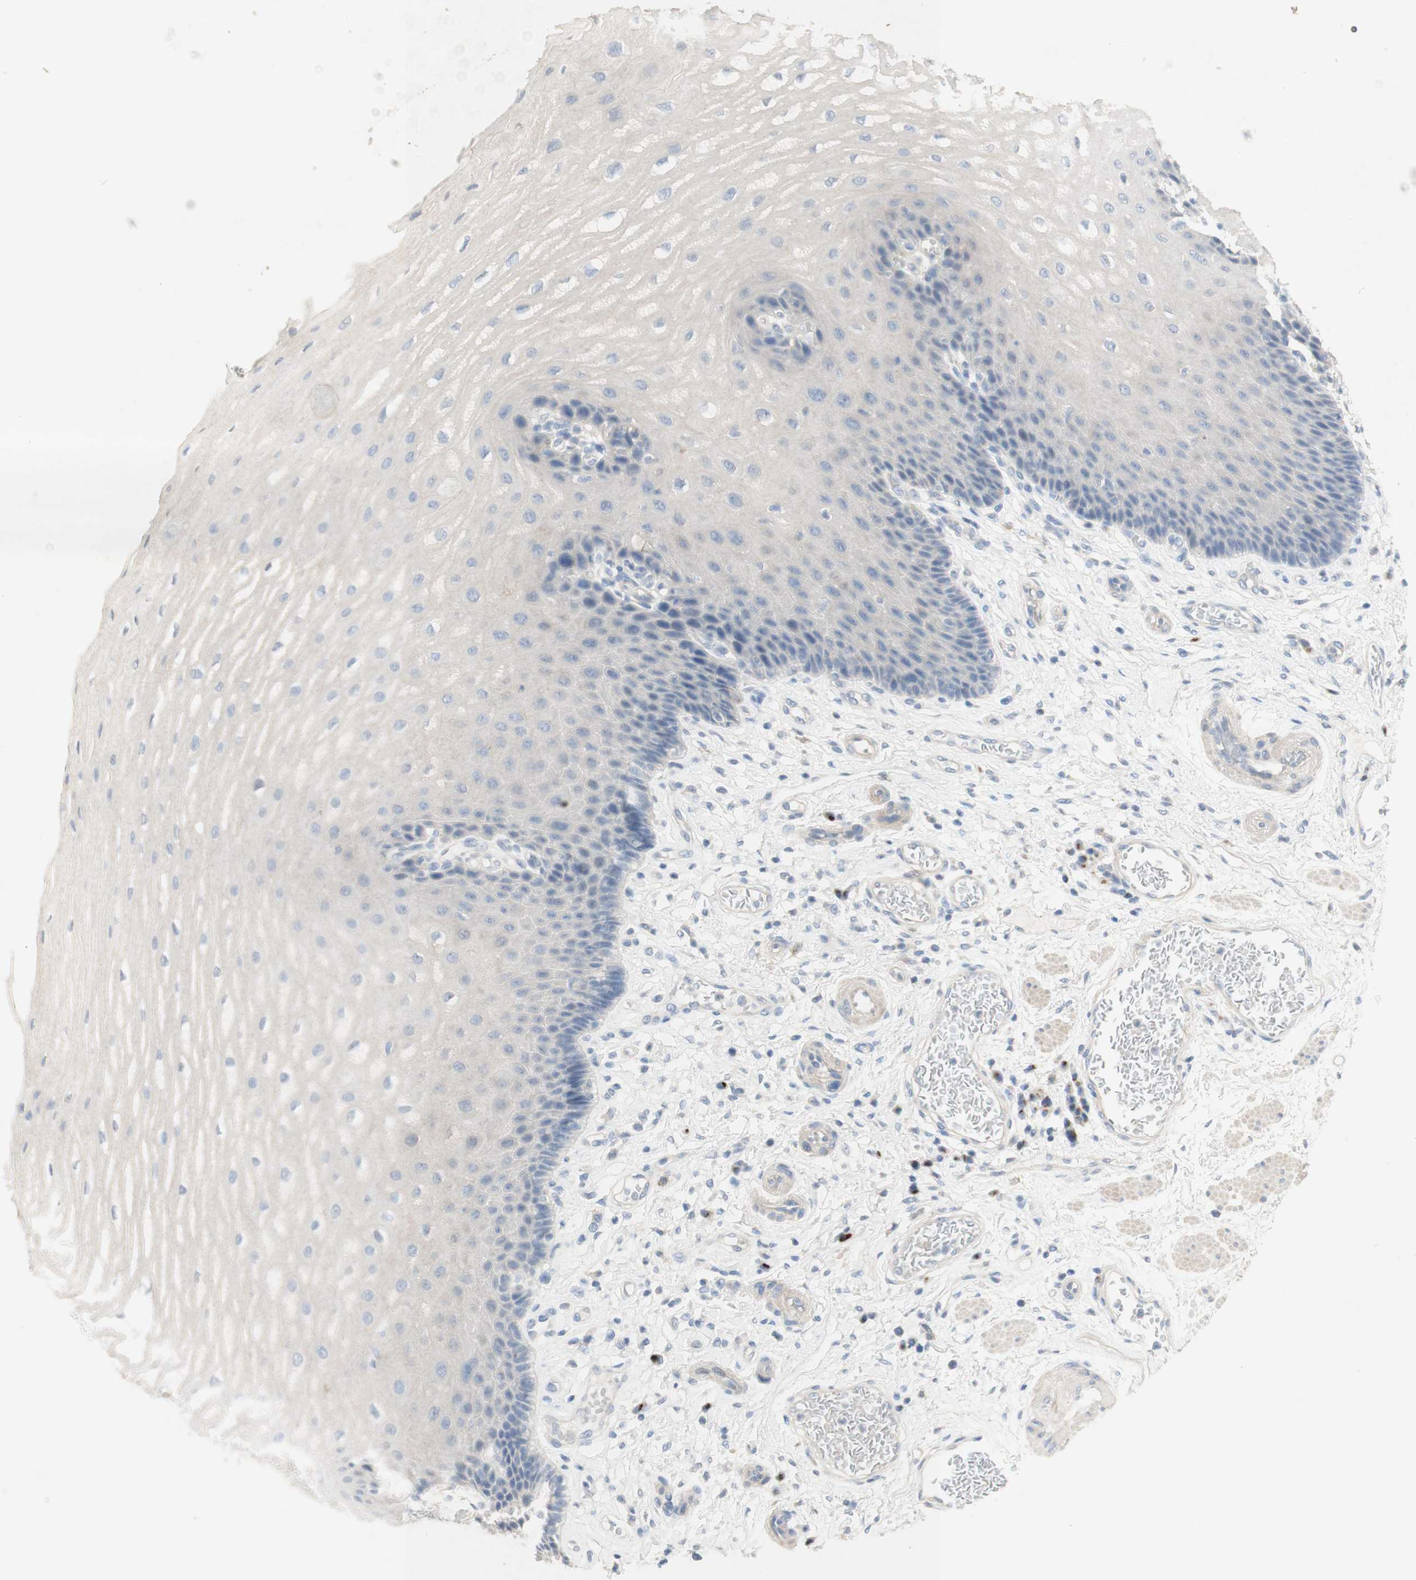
{"staining": {"intensity": "negative", "quantity": "none", "location": "none"}, "tissue": "esophagus", "cell_type": "Squamous epithelial cells", "image_type": "normal", "snomed": [{"axis": "morphology", "description": "Normal tissue, NOS"}, {"axis": "topography", "description": "Esophagus"}], "caption": "High magnification brightfield microscopy of benign esophagus stained with DAB (brown) and counterstained with hematoxylin (blue): squamous epithelial cells show no significant expression. (DAB IHC with hematoxylin counter stain).", "gene": "MANEA", "patient": {"sex": "male", "age": 54}}